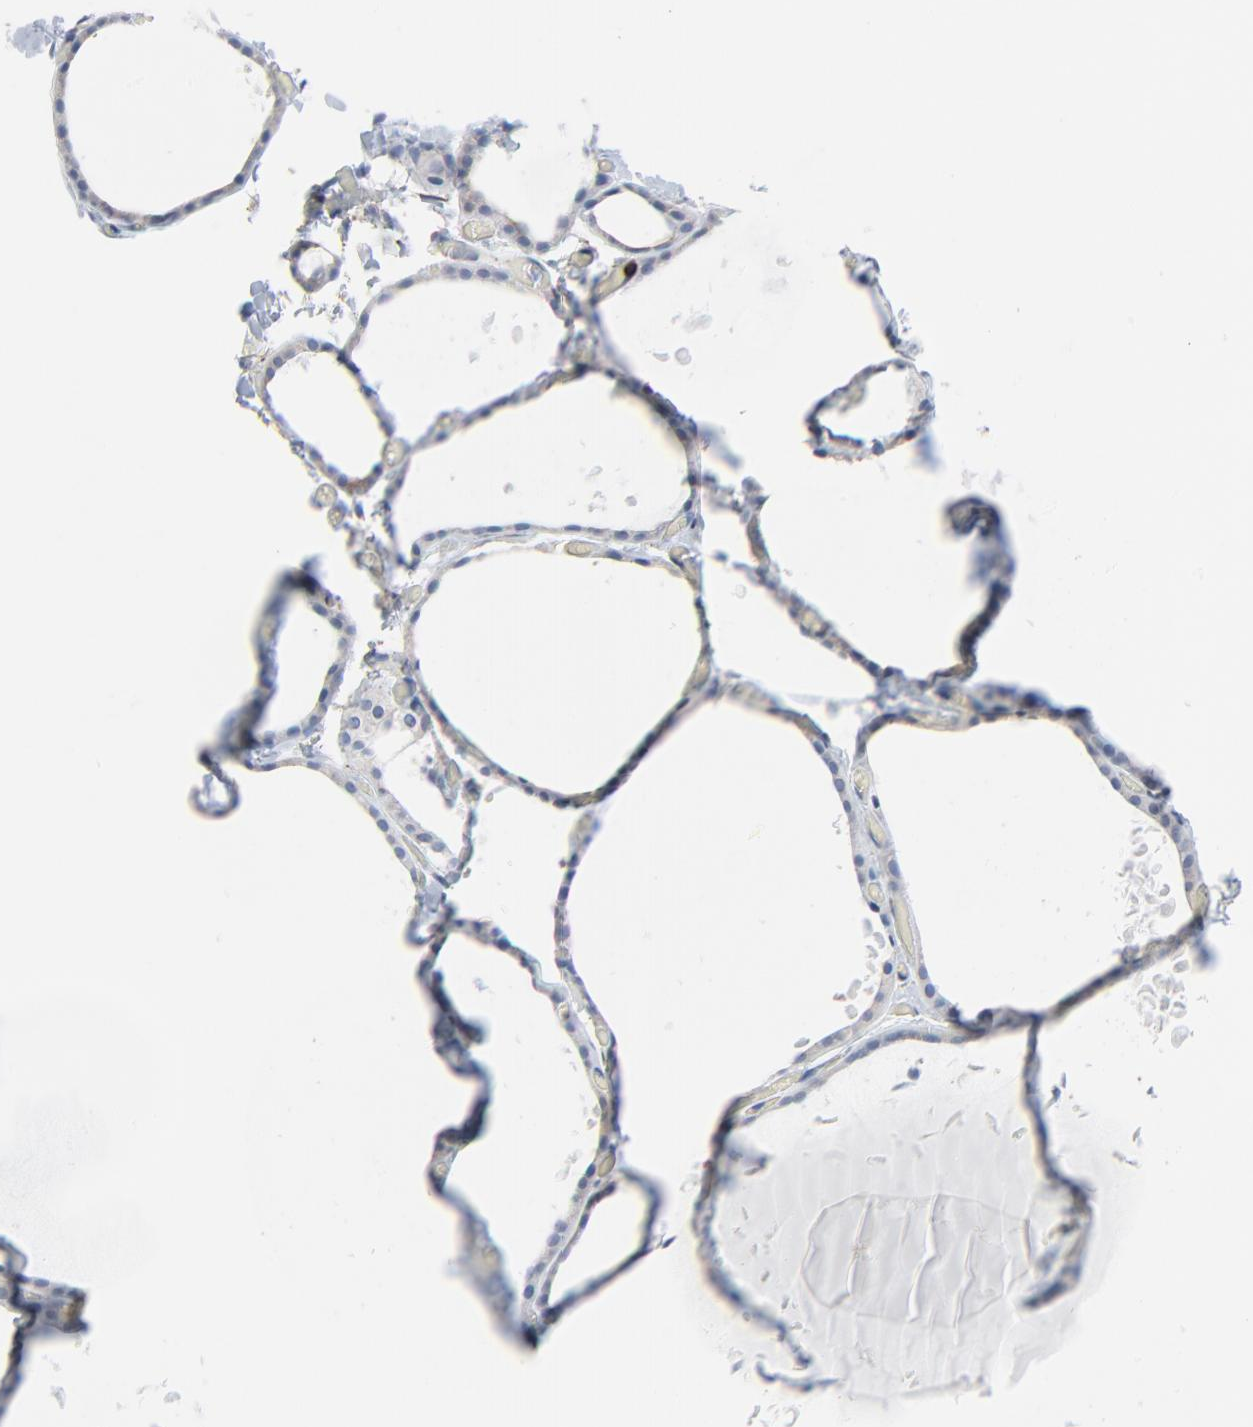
{"staining": {"intensity": "negative", "quantity": "none", "location": "none"}, "tissue": "thyroid gland", "cell_type": "Glandular cells", "image_type": "normal", "snomed": [{"axis": "morphology", "description": "Normal tissue, NOS"}, {"axis": "topography", "description": "Thyroid gland"}], "caption": "High power microscopy image of an immunohistochemistry image of unremarkable thyroid gland, revealing no significant expression in glandular cells.", "gene": "OPTN", "patient": {"sex": "female", "age": 22}}